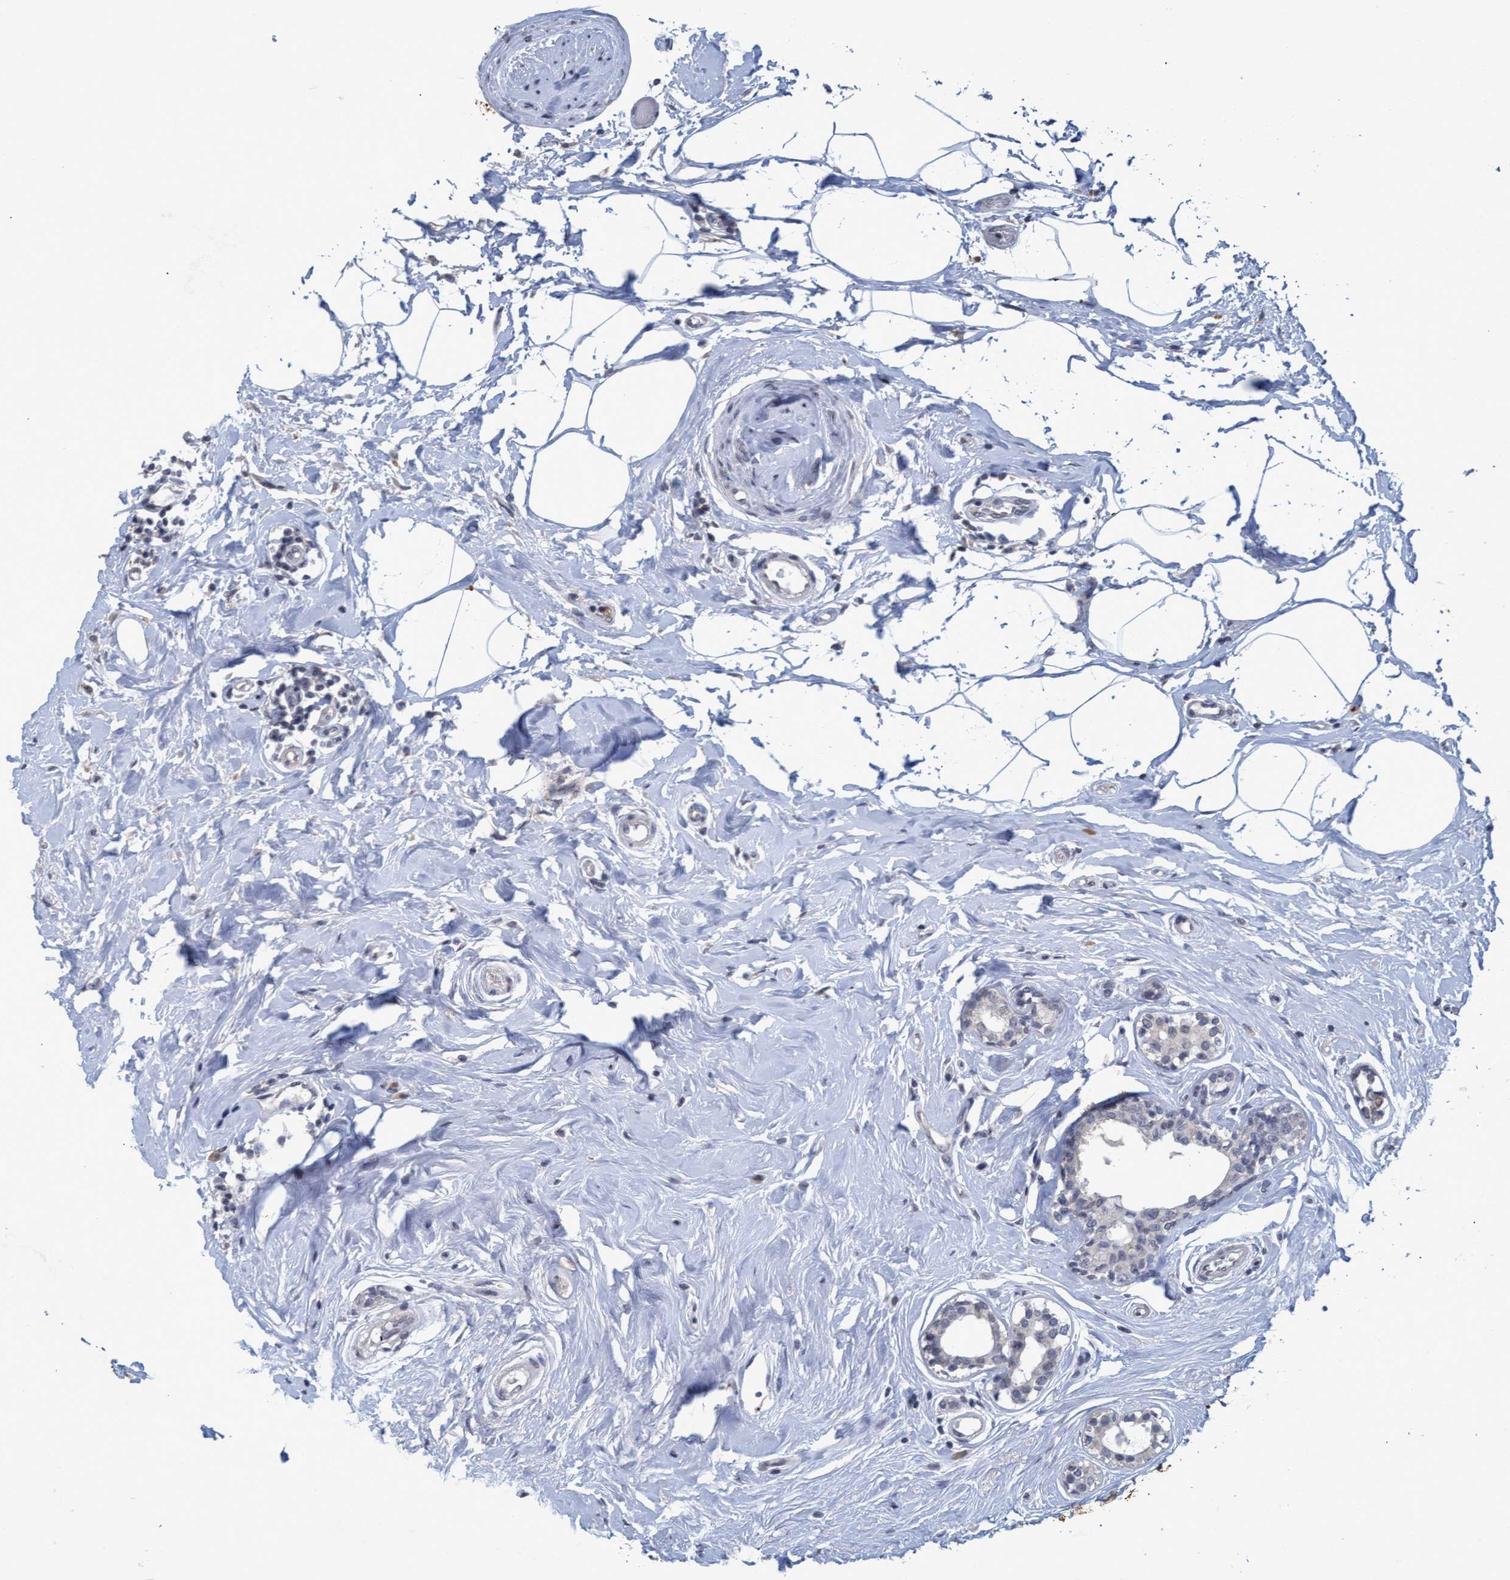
{"staining": {"intensity": "negative", "quantity": "none", "location": "none"}, "tissue": "breast cancer", "cell_type": "Tumor cells", "image_type": "cancer", "snomed": [{"axis": "morphology", "description": "Duct carcinoma"}, {"axis": "topography", "description": "Breast"}], "caption": "High power microscopy micrograph of an immunohistochemistry (IHC) photomicrograph of breast cancer (intraductal carcinoma), revealing no significant positivity in tumor cells.", "gene": "GALC", "patient": {"sex": "female", "age": 55}}